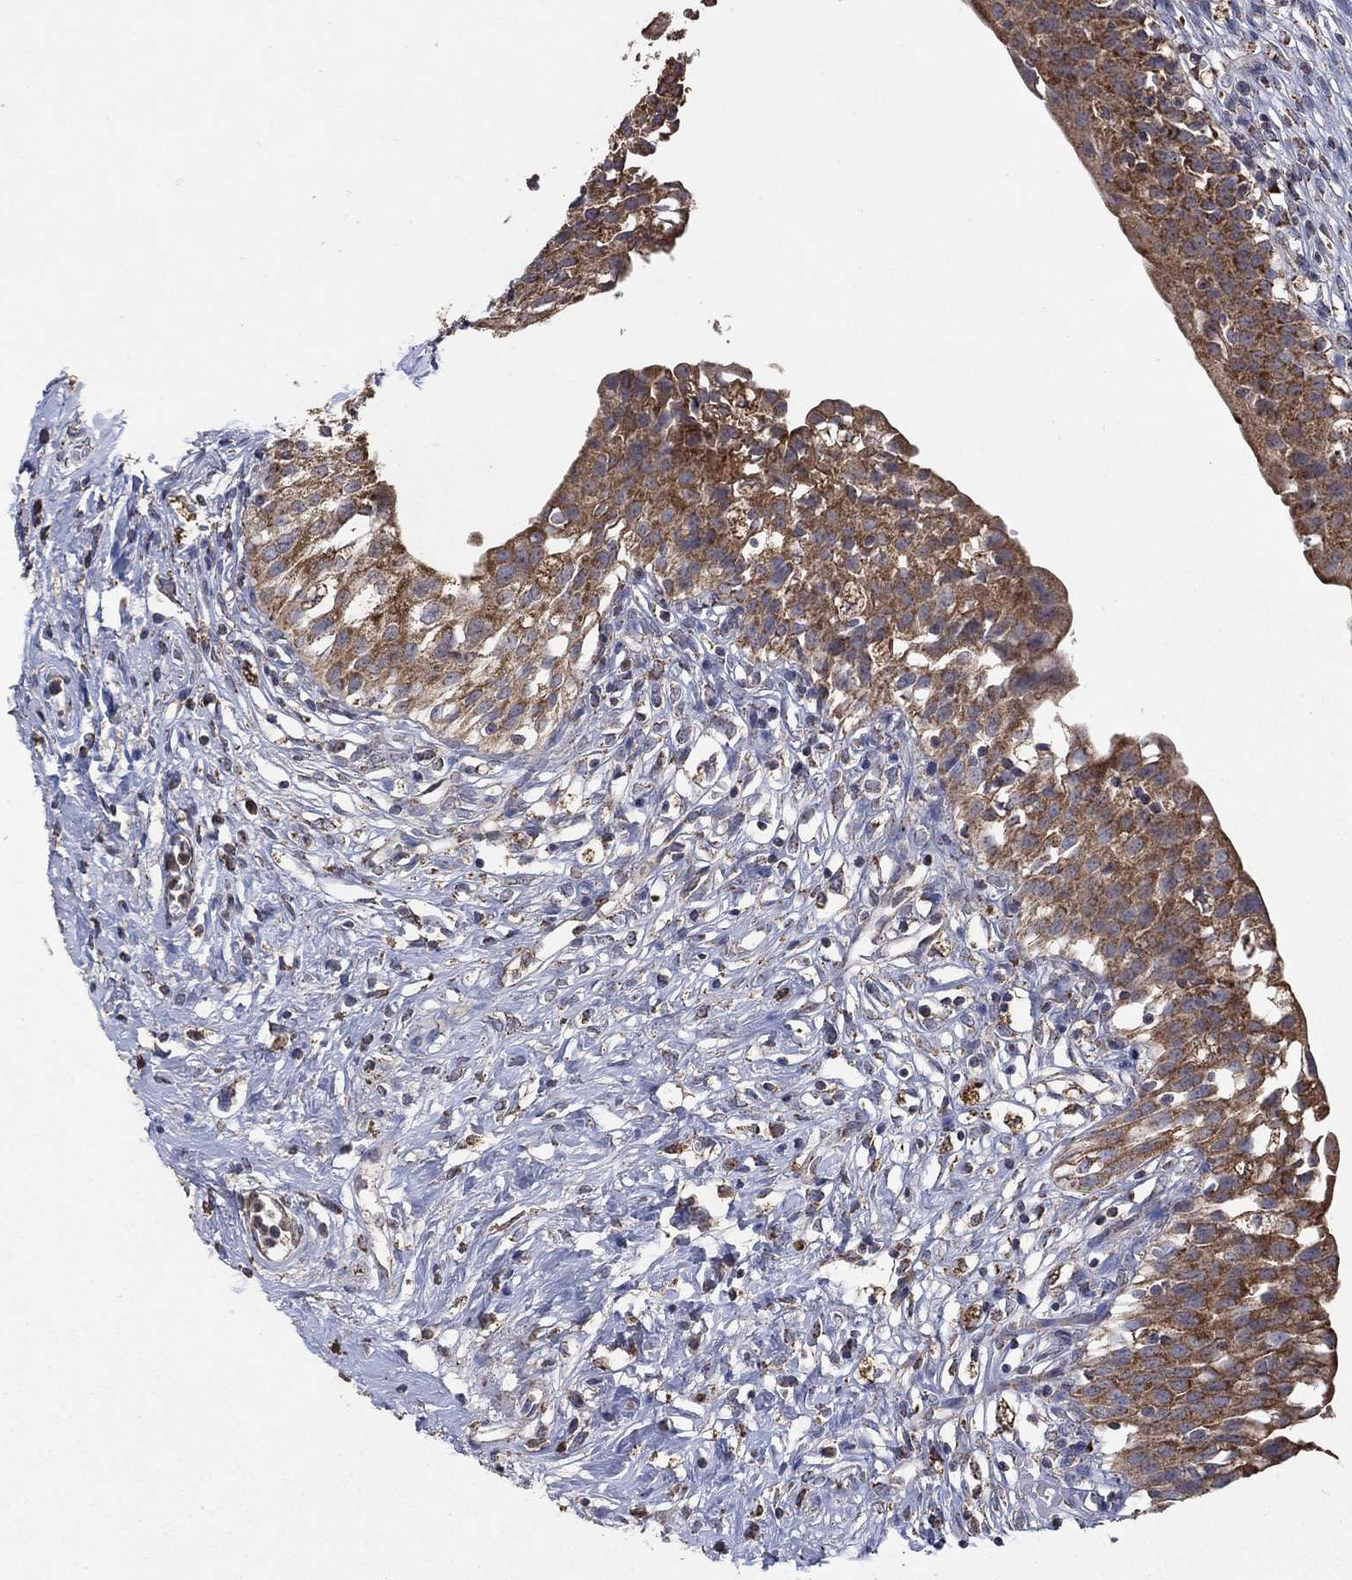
{"staining": {"intensity": "moderate", "quantity": ">75%", "location": "cytoplasmic/membranous"}, "tissue": "urinary bladder", "cell_type": "Urothelial cells", "image_type": "normal", "snomed": [{"axis": "morphology", "description": "Normal tissue, NOS"}, {"axis": "topography", "description": "Urinary bladder"}], "caption": "Immunohistochemical staining of benign human urinary bladder reveals >75% levels of moderate cytoplasmic/membranous protein expression in about >75% of urothelial cells. (DAB (3,3'-diaminobenzidine) IHC with brightfield microscopy, high magnification).", "gene": "DPH1", "patient": {"sex": "male", "age": 76}}